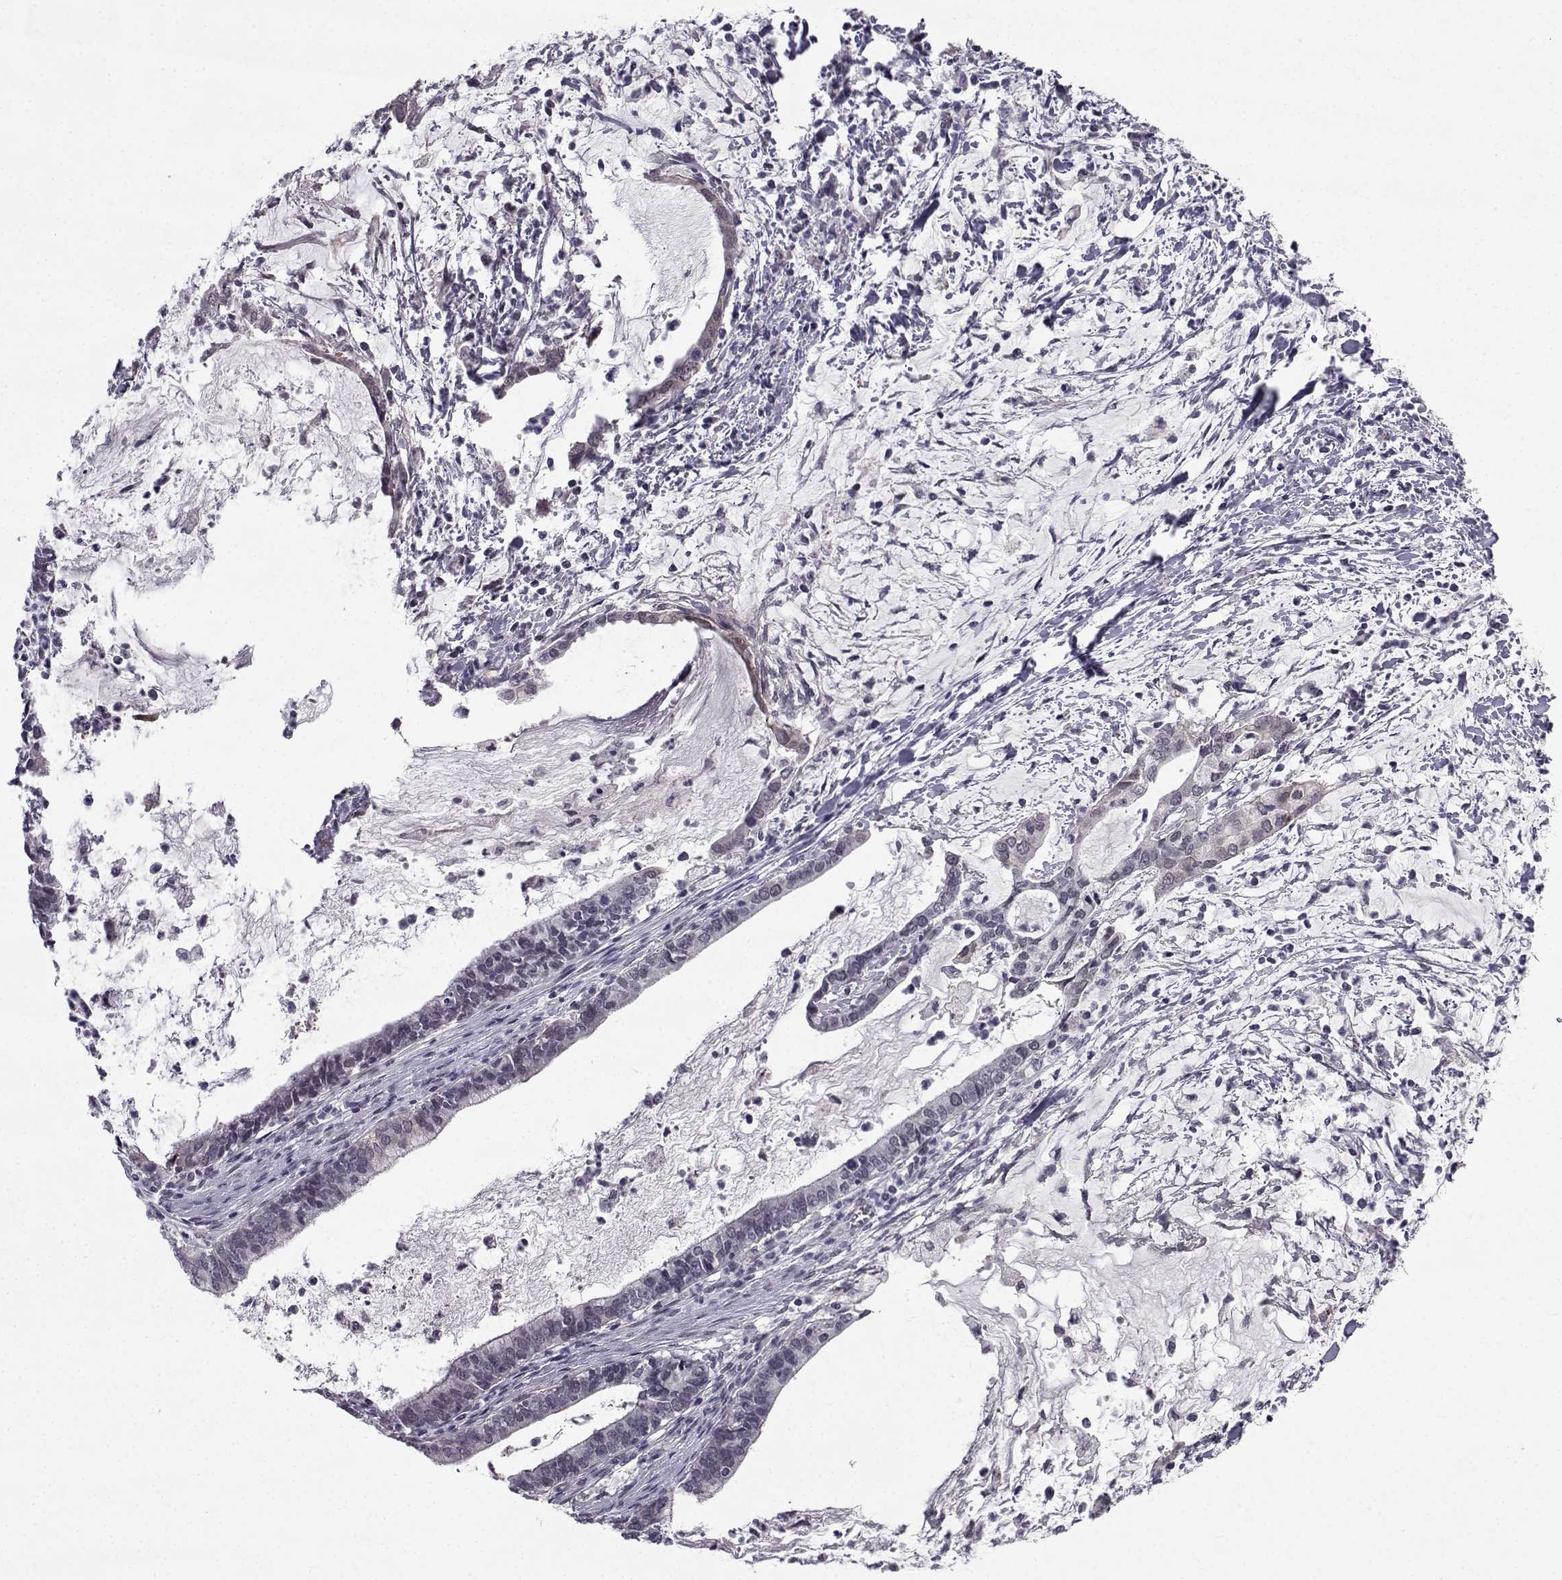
{"staining": {"intensity": "negative", "quantity": "none", "location": "none"}, "tissue": "cervical cancer", "cell_type": "Tumor cells", "image_type": "cancer", "snomed": [{"axis": "morphology", "description": "Adenocarcinoma, NOS"}, {"axis": "topography", "description": "Cervix"}], "caption": "A high-resolution micrograph shows IHC staining of cervical cancer, which displays no significant expression in tumor cells.", "gene": "RBM24", "patient": {"sex": "female", "age": 42}}